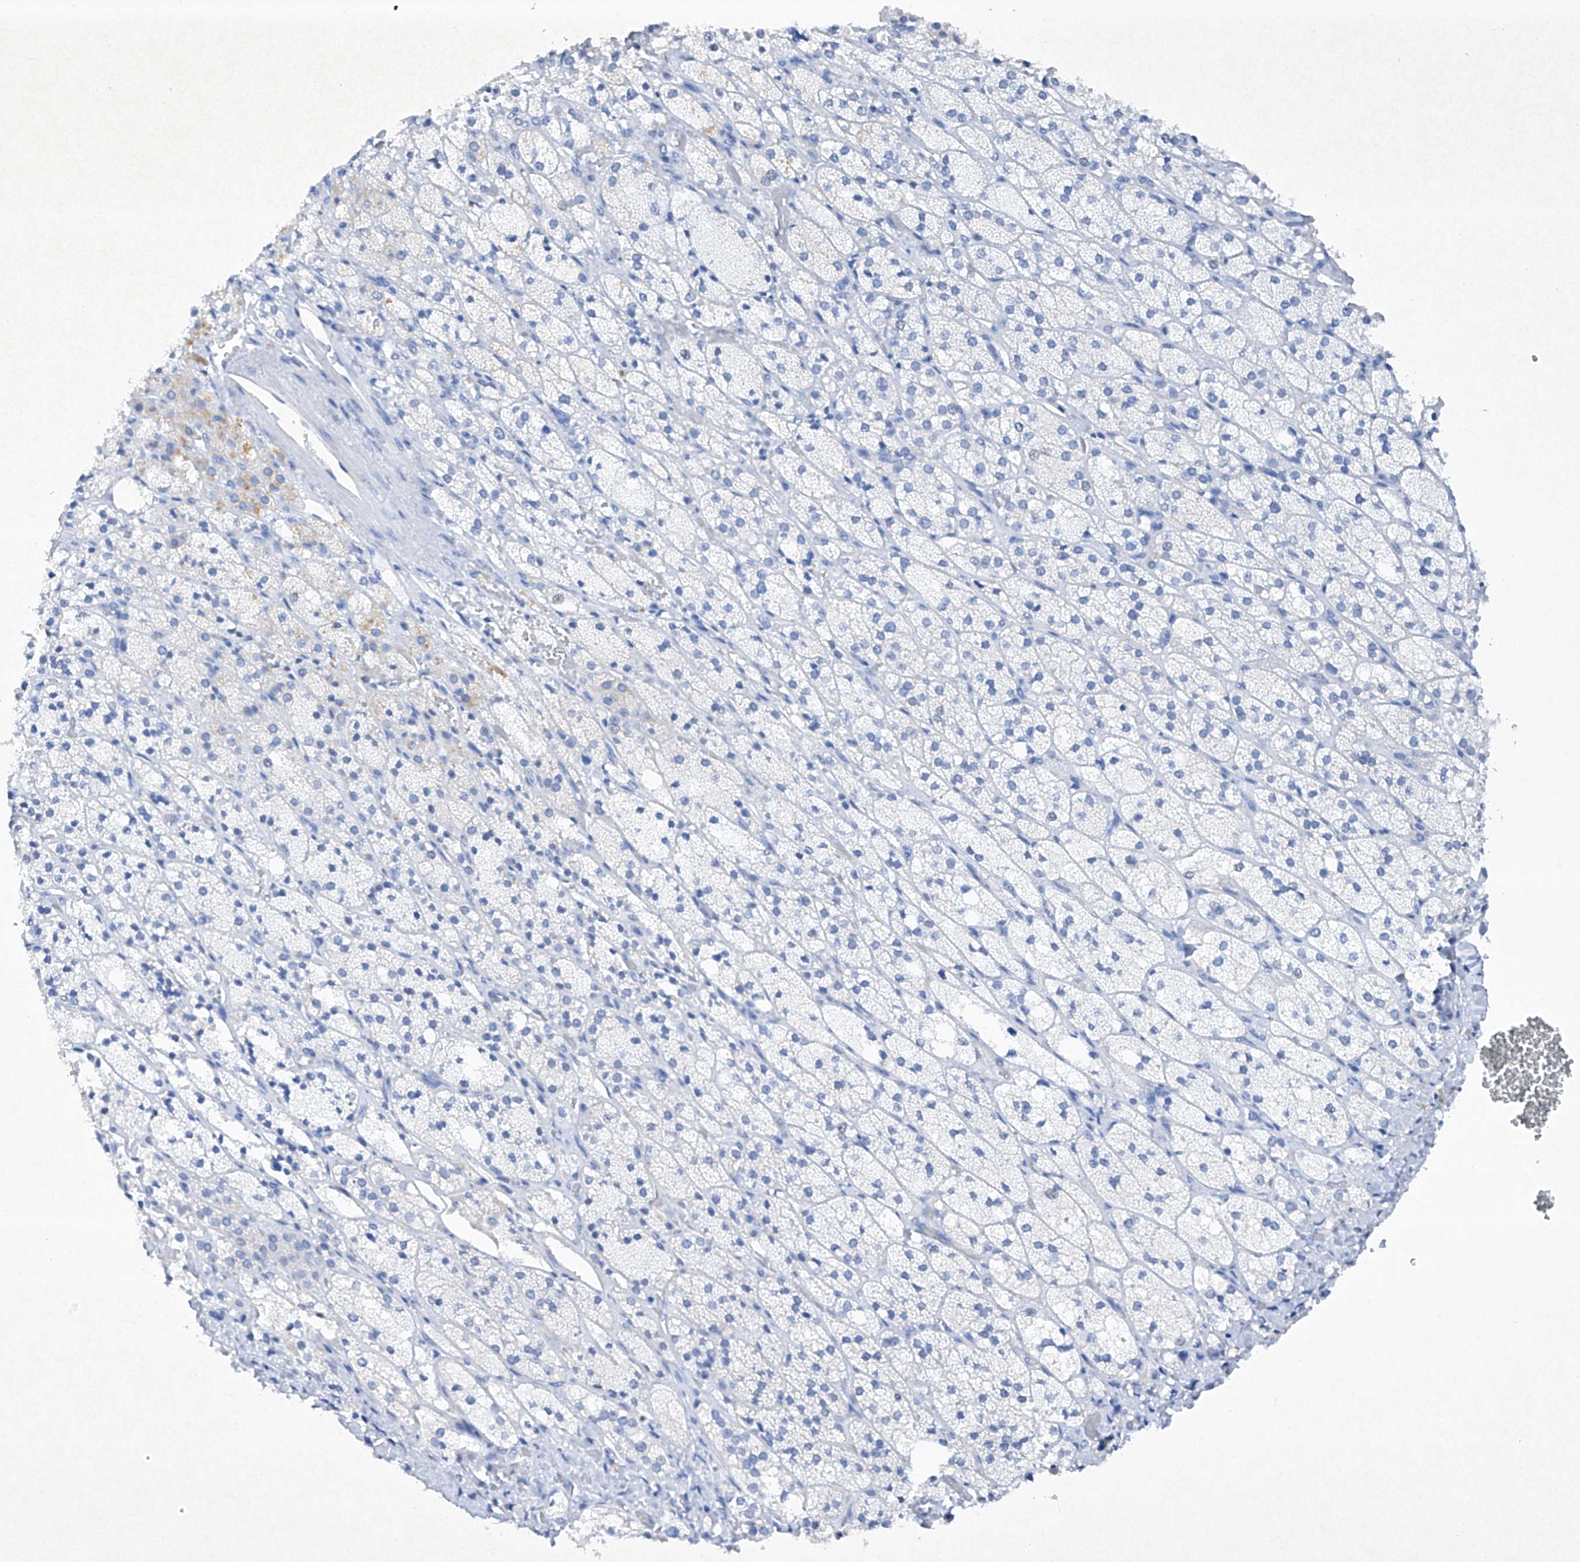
{"staining": {"intensity": "negative", "quantity": "none", "location": "none"}, "tissue": "adrenal gland", "cell_type": "Glandular cells", "image_type": "normal", "snomed": [{"axis": "morphology", "description": "Normal tissue, NOS"}, {"axis": "topography", "description": "Adrenal gland"}], "caption": "Image shows no protein staining in glandular cells of benign adrenal gland. The staining was performed using DAB to visualize the protein expression in brown, while the nuclei were stained in blue with hematoxylin (Magnification: 20x).", "gene": "BARX2", "patient": {"sex": "male", "age": 61}}